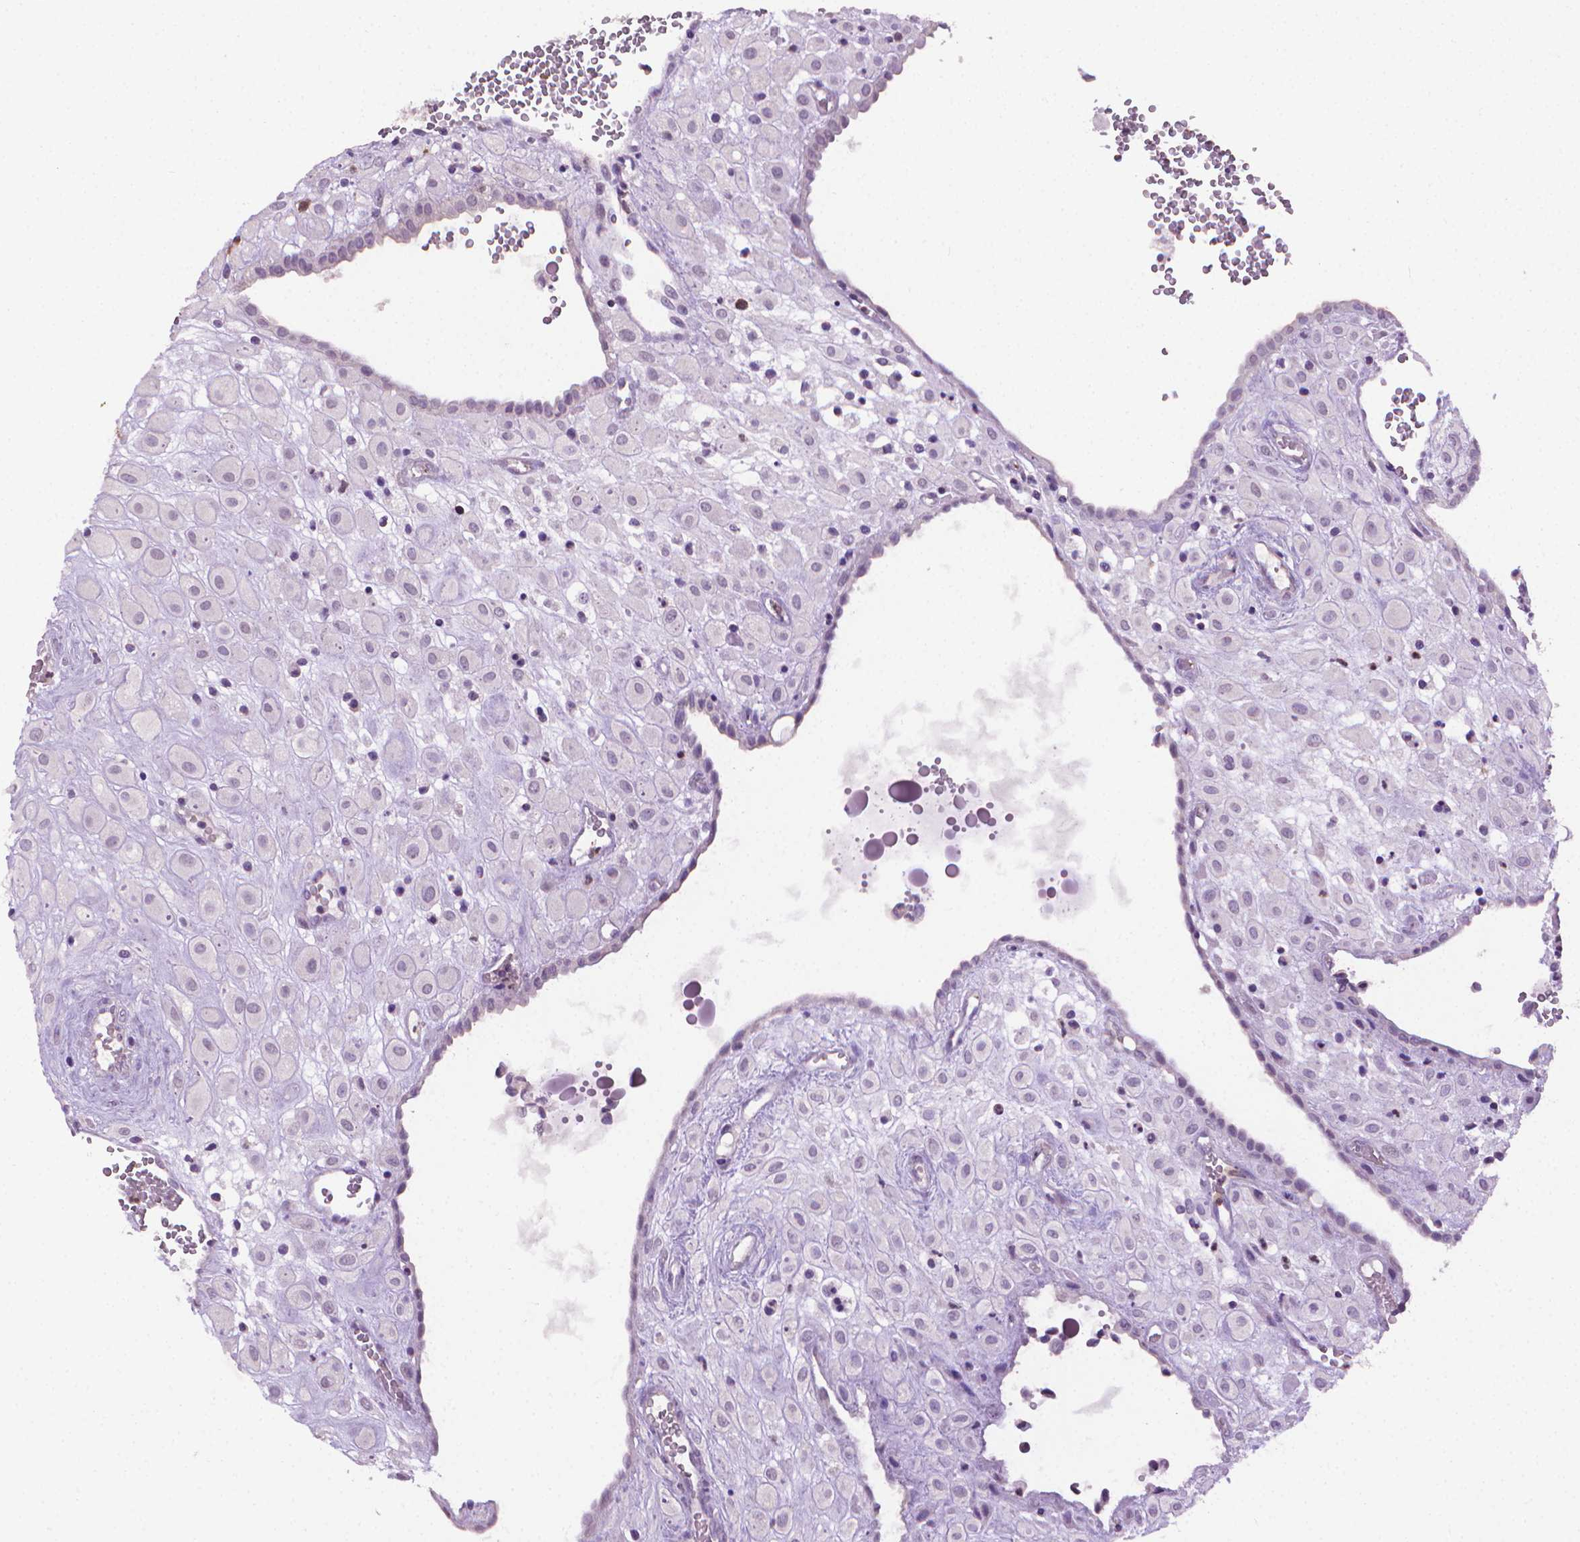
{"staining": {"intensity": "negative", "quantity": "none", "location": "none"}, "tissue": "placenta", "cell_type": "Decidual cells", "image_type": "normal", "snomed": [{"axis": "morphology", "description": "Normal tissue, NOS"}, {"axis": "topography", "description": "Placenta"}], "caption": "DAB (3,3'-diaminobenzidine) immunohistochemical staining of normal placenta reveals no significant expression in decidual cells. (DAB (3,3'-diaminobenzidine) immunohistochemistry (IHC), high magnification).", "gene": "CDKN2D", "patient": {"sex": "female", "age": 24}}